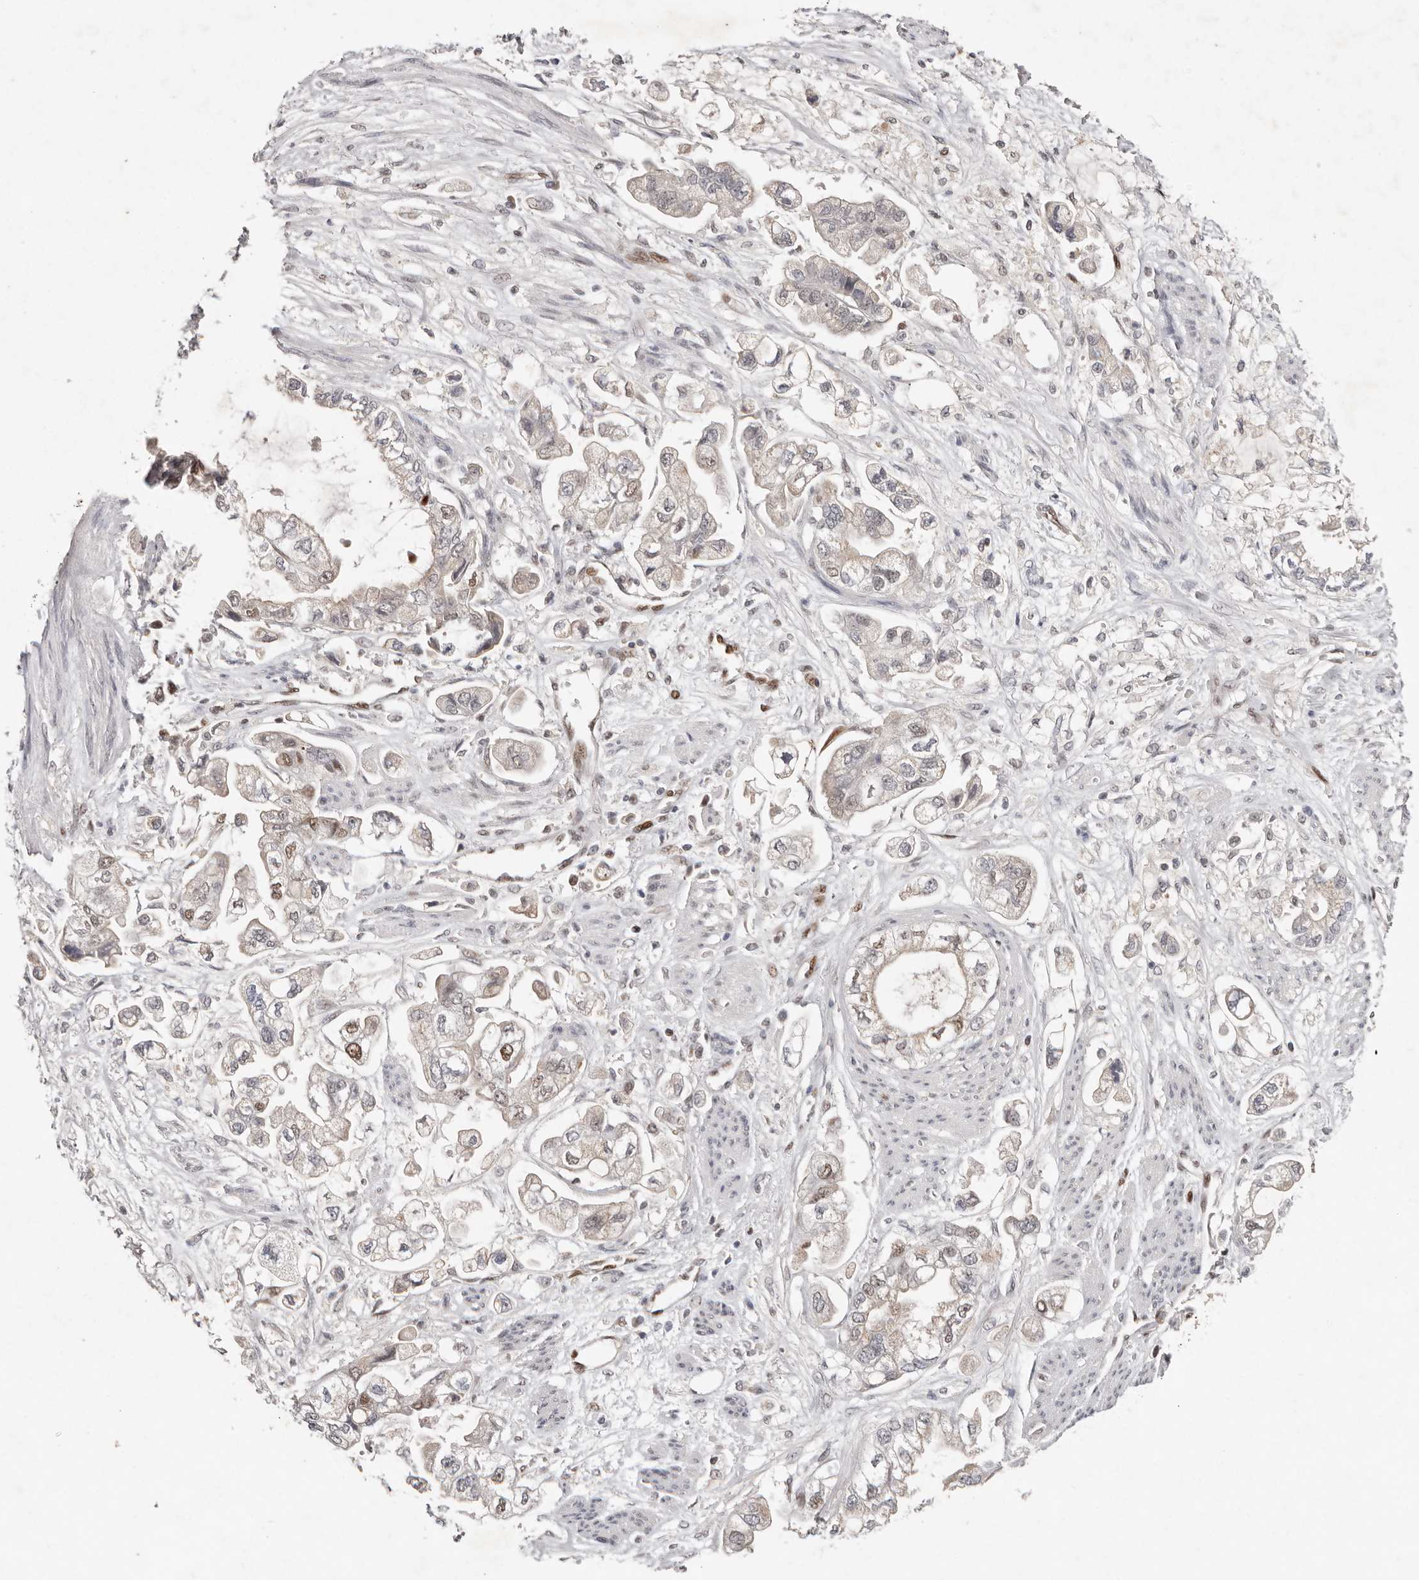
{"staining": {"intensity": "weak", "quantity": "<25%", "location": "nuclear"}, "tissue": "stomach cancer", "cell_type": "Tumor cells", "image_type": "cancer", "snomed": [{"axis": "morphology", "description": "Adenocarcinoma, NOS"}, {"axis": "topography", "description": "Stomach"}], "caption": "A high-resolution image shows immunohistochemistry (IHC) staining of stomach cancer, which displays no significant expression in tumor cells.", "gene": "KLF7", "patient": {"sex": "male", "age": 62}}